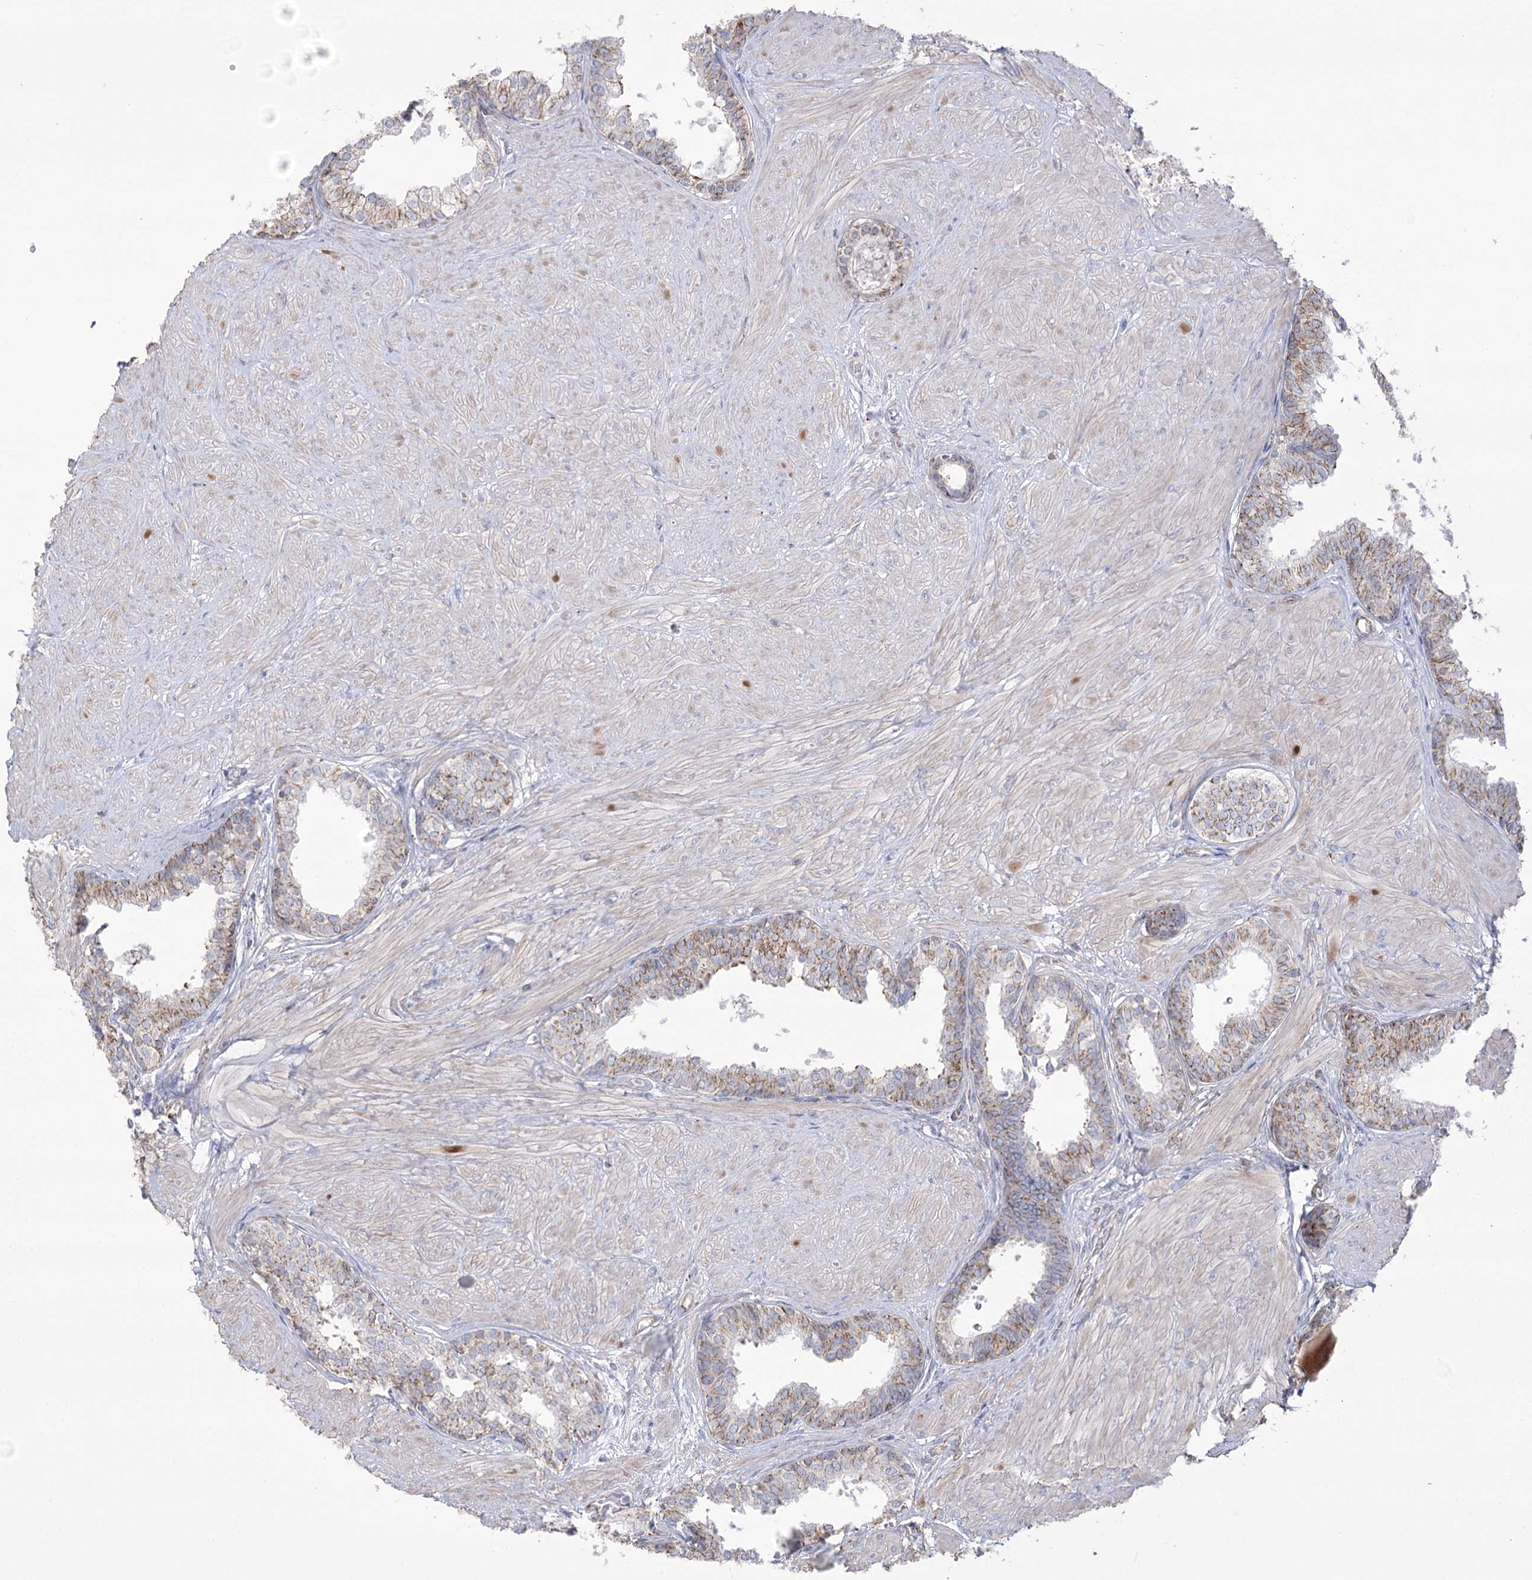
{"staining": {"intensity": "moderate", "quantity": "25%-75%", "location": "cytoplasmic/membranous"}, "tissue": "prostate", "cell_type": "Glandular cells", "image_type": "normal", "snomed": [{"axis": "morphology", "description": "Normal tissue, NOS"}, {"axis": "topography", "description": "Prostate"}], "caption": "This image shows immunohistochemistry (IHC) staining of normal prostate, with medium moderate cytoplasmic/membranous staining in about 25%-75% of glandular cells.", "gene": "FAM216A", "patient": {"sex": "male", "age": 48}}